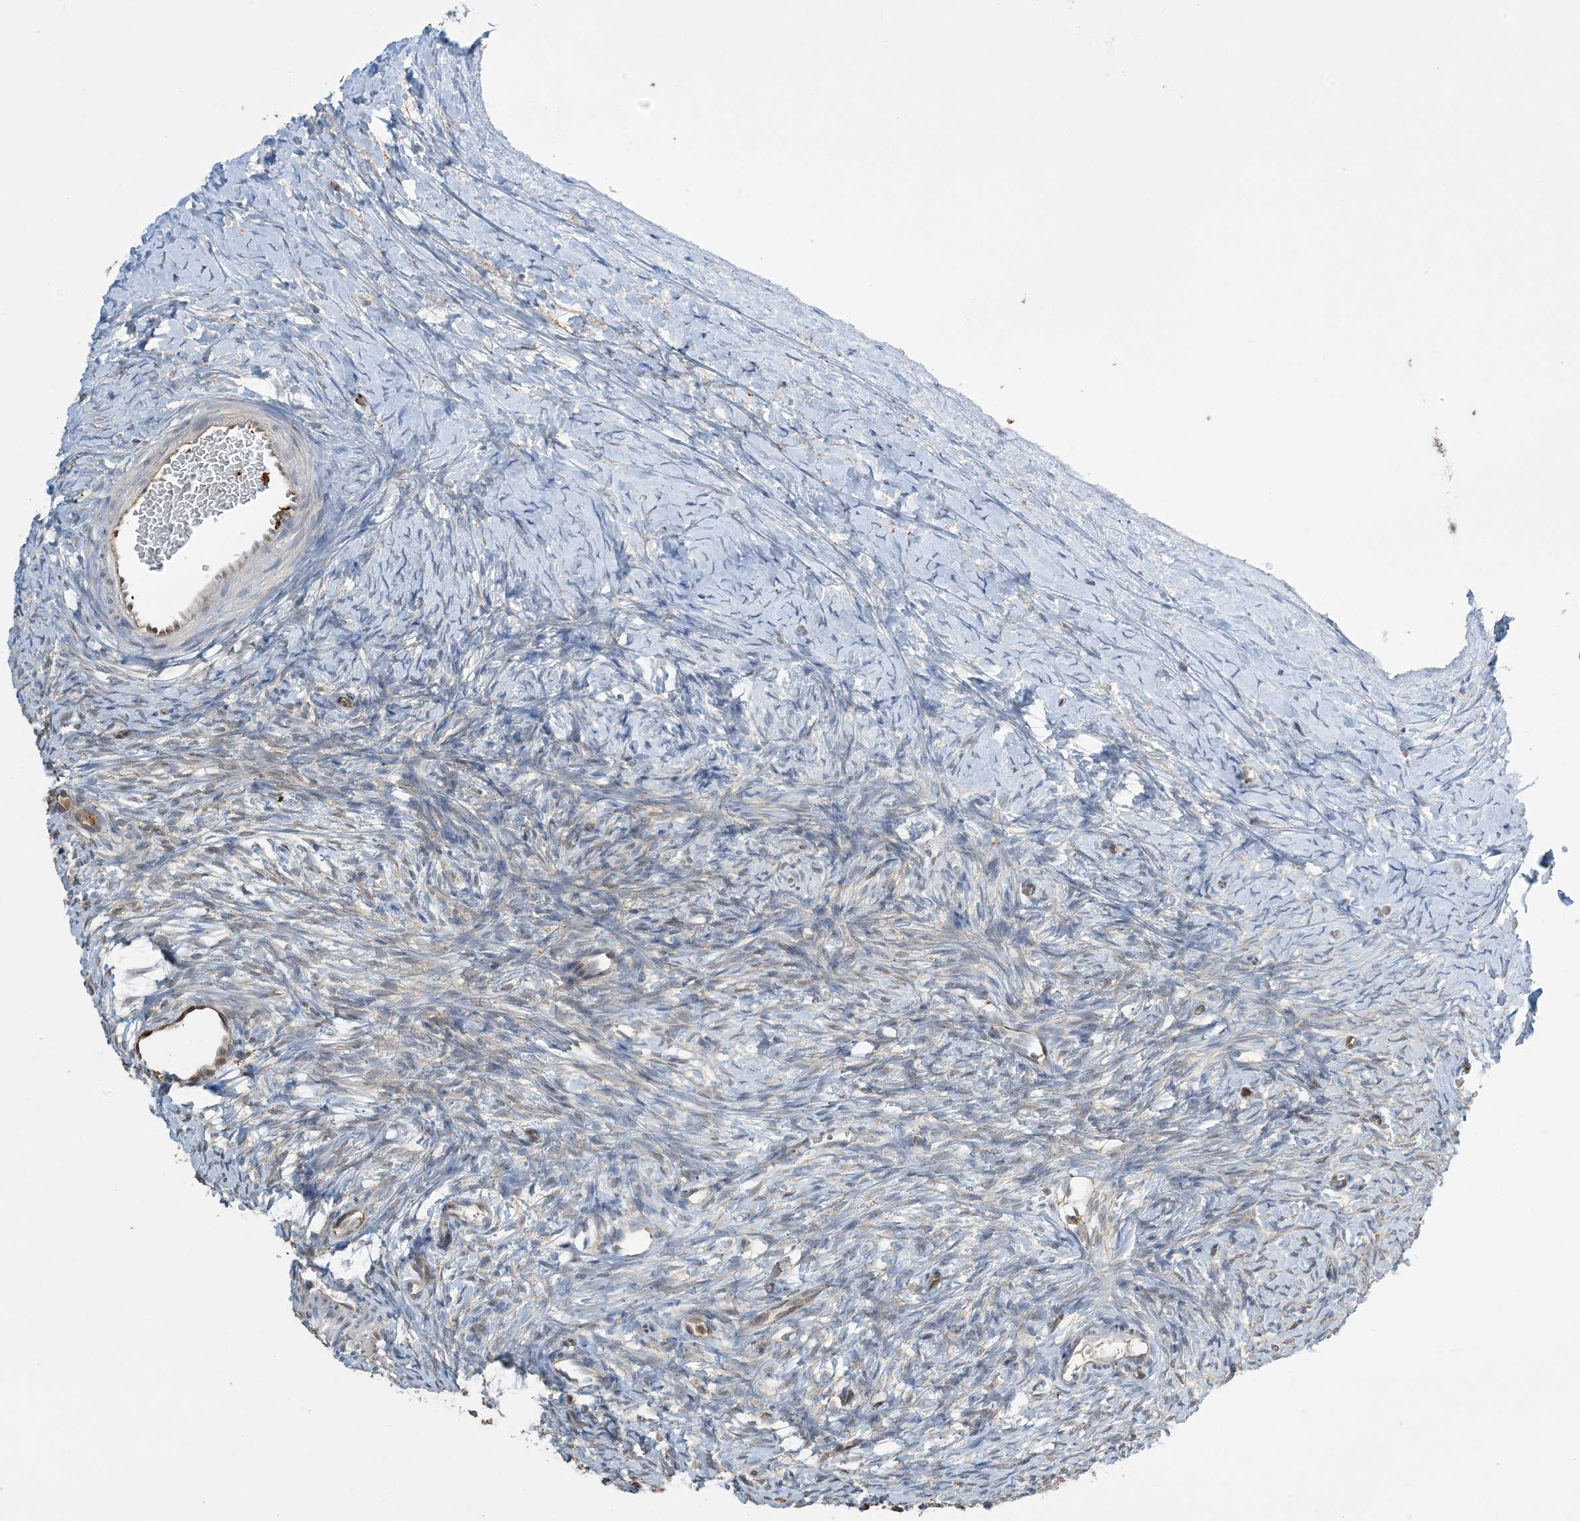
{"staining": {"intensity": "negative", "quantity": "none", "location": "none"}, "tissue": "ovary", "cell_type": "Ovarian stroma cells", "image_type": "normal", "snomed": [{"axis": "morphology", "description": "Normal tissue, NOS"}, {"axis": "morphology", "description": "Developmental malformation"}, {"axis": "topography", "description": "Ovary"}], "caption": "This is an immunohistochemistry photomicrograph of normal ovary. There is no expression in ovarian stroma cells.", "gene": "TMSB4X", "patient": {"sex": "female", "age": 39}}